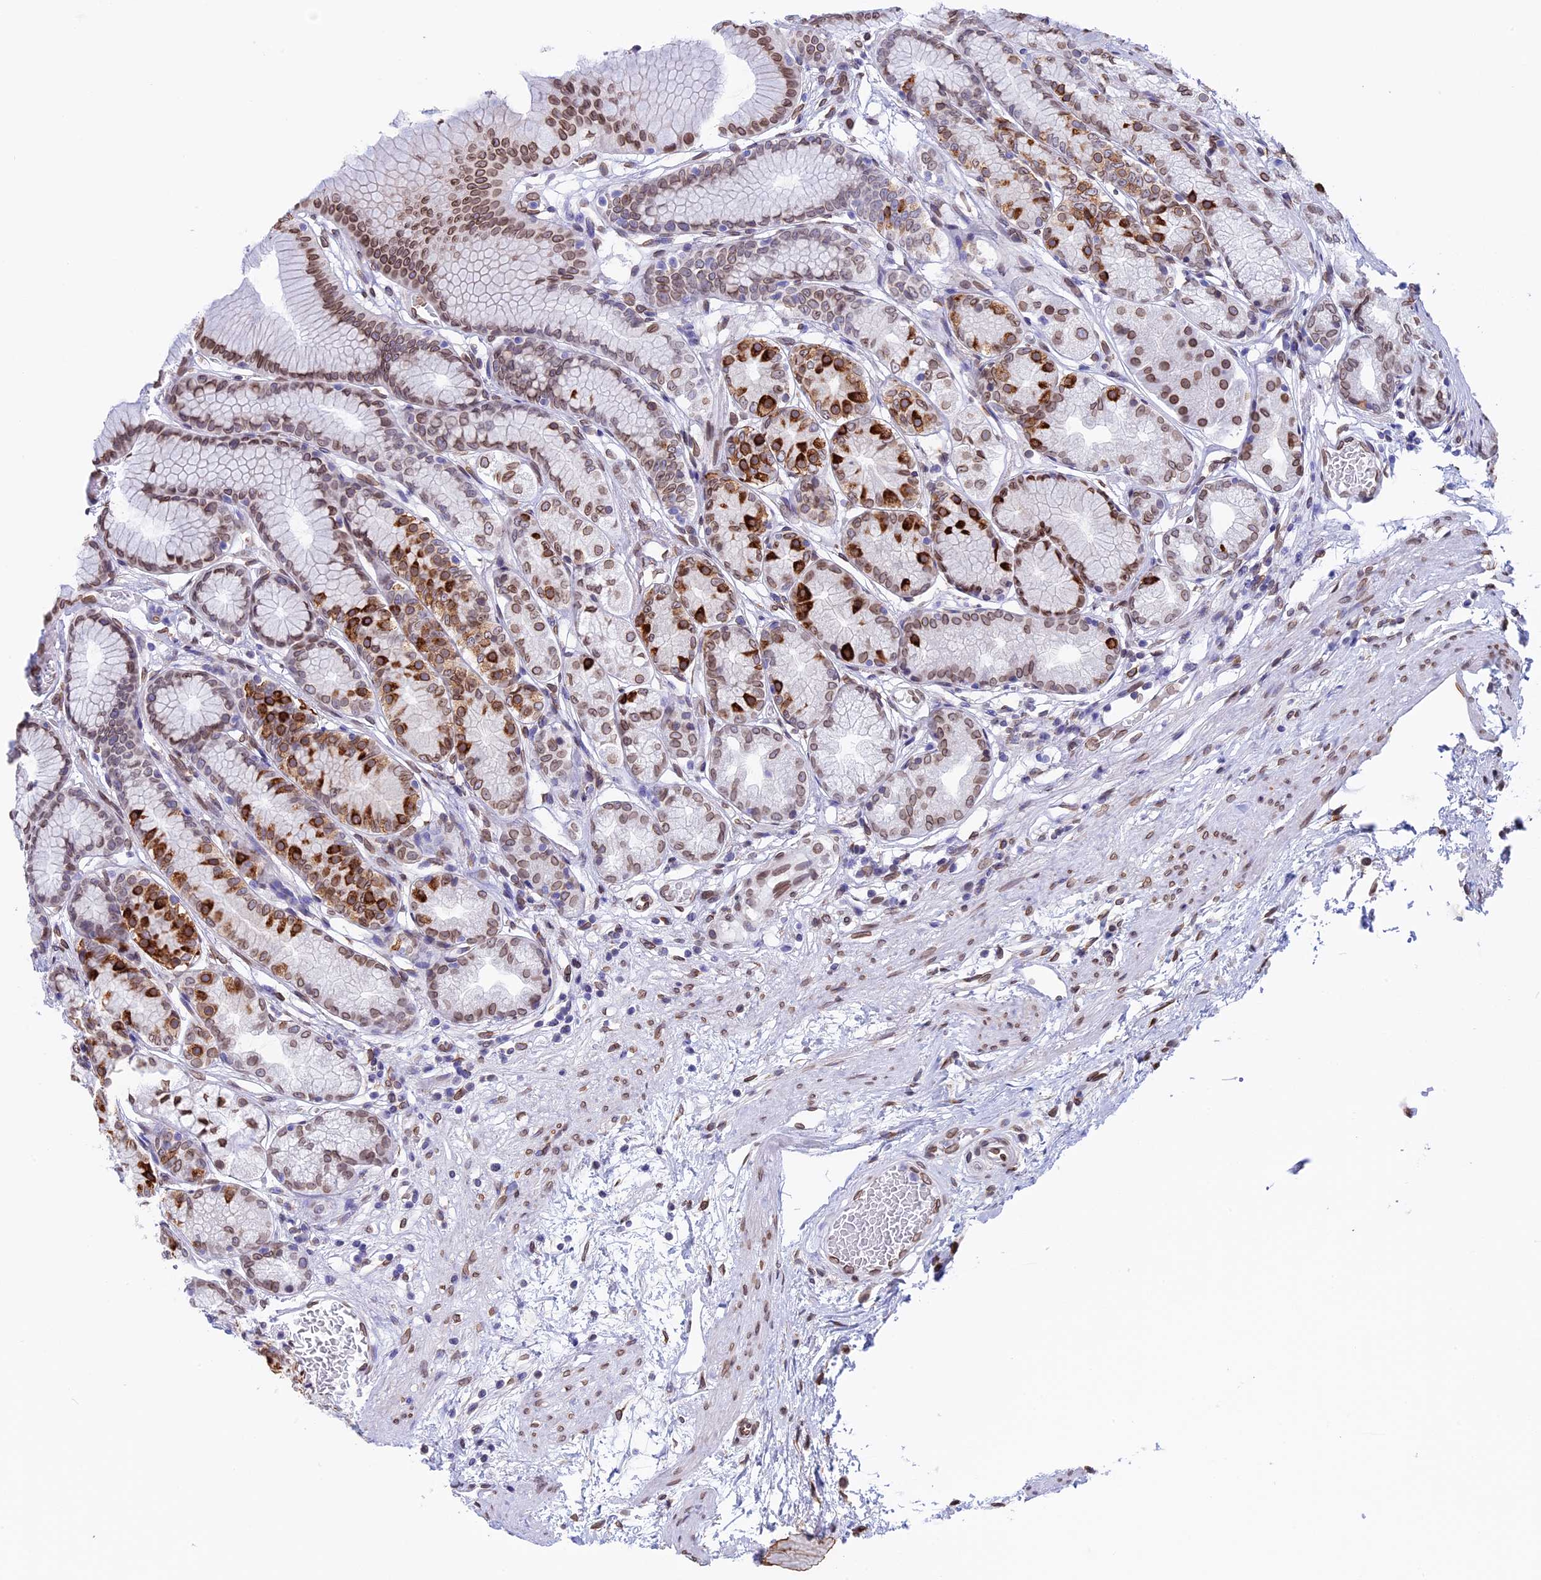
{"staining": {"intensity": "strong", "quantity": "25%-75%", "location": "cytoplasmic/membranous,nuclear"}, "tissue": "stomach", "cell_type": "Glandular cells", "image_type": "normal", "snomed": [{"axis": "morphology", "description": "Normal tissue, NOS"}, {"axis": "morphology", "description": "Adenocarcinoma, NOS"}, {"axis": "morphology", "description": "Adenocarcinoma, High grade"}, {"axis": "topography", "description": "Stomach, upper"}, {"axis": "topography", "description": "Stomach"}], "caption": "This image displays immunohistochemistry staining of normal human stomach, with high strong cytoplasmic/membranous,nuclear positivity in about 25%-75% of glandular cells.", "gene": "TMPRSS7", "patient": {"sex": "female", "age": 65}}